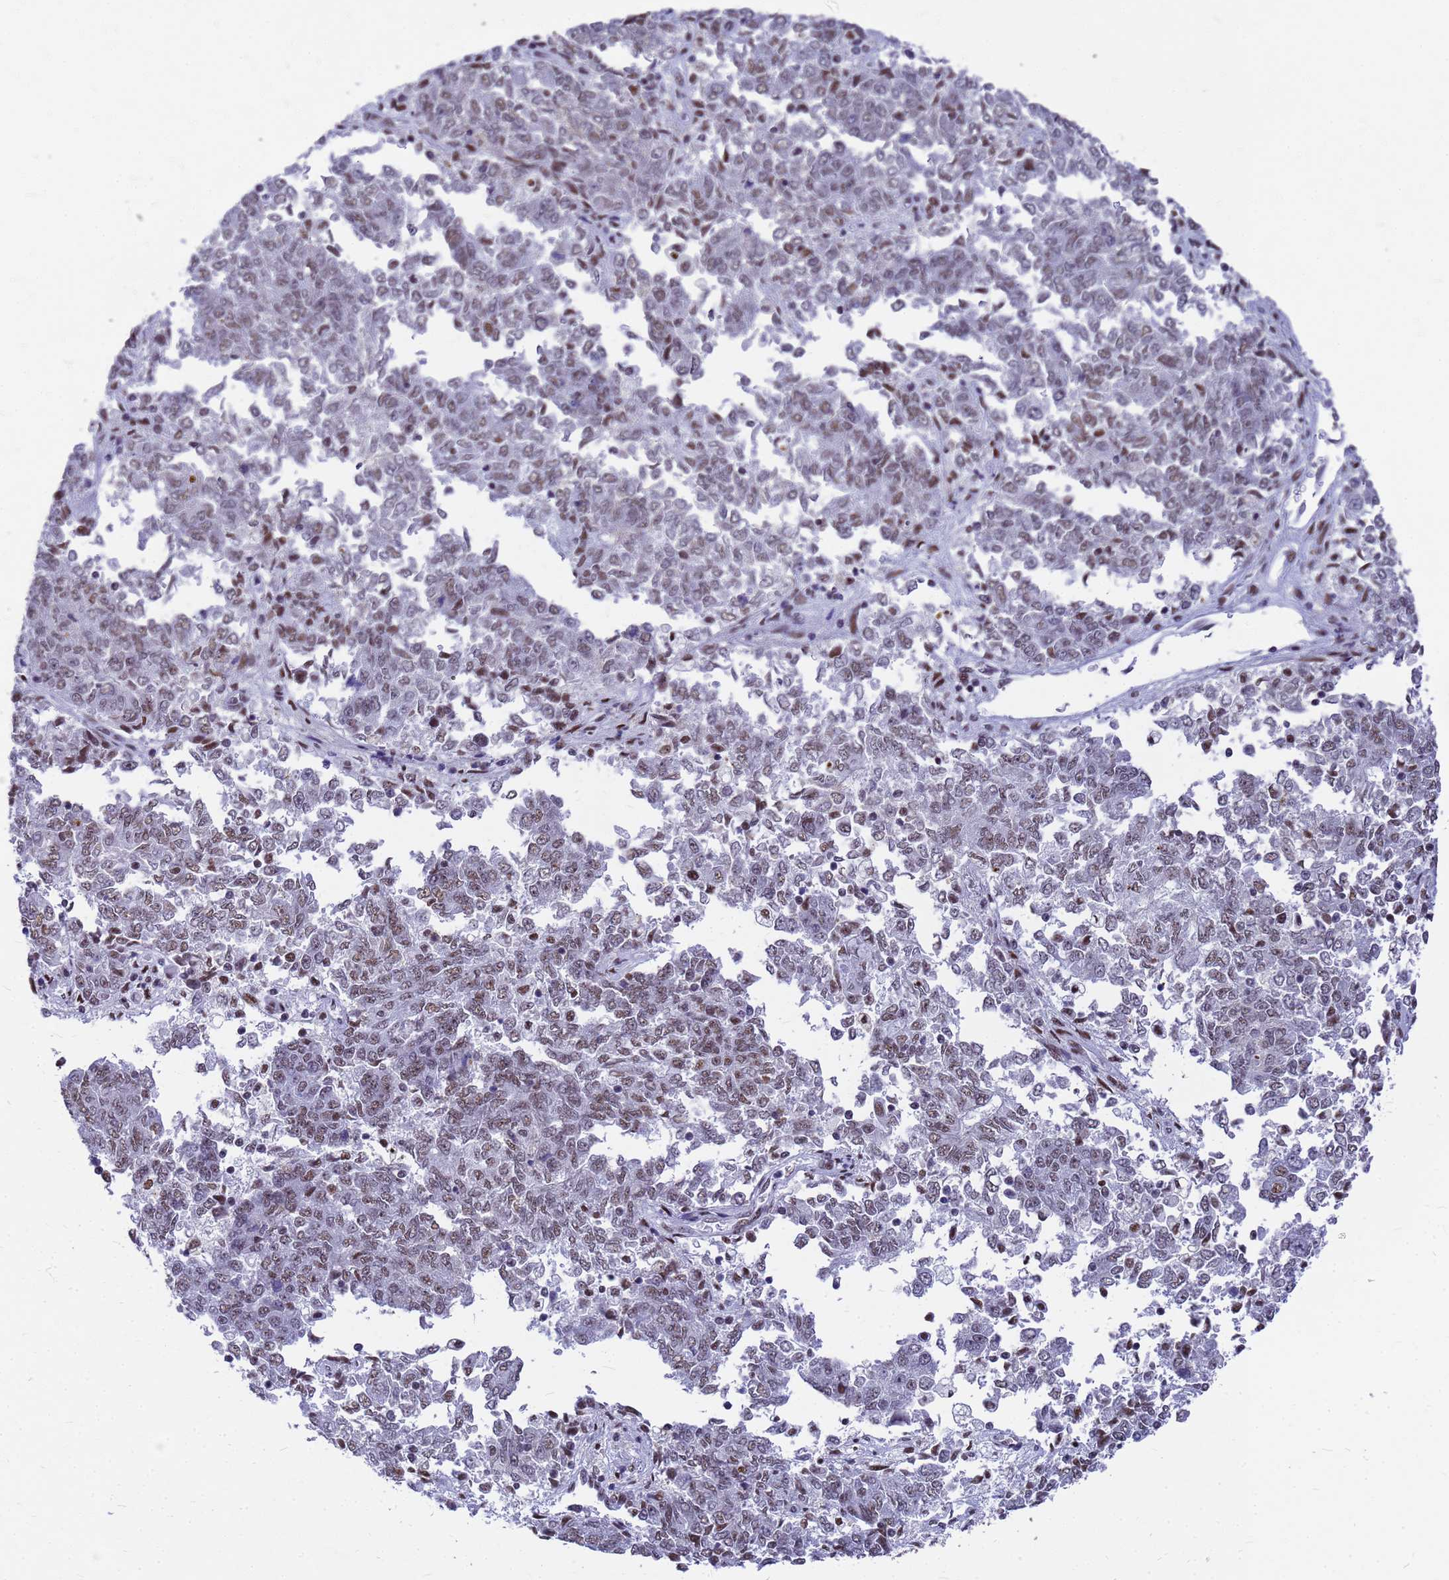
{"staining": {"intensity": "moderate", "quantity": "25%-75%", "location": "nuclear"}, "tissue": "endometrial cancer", "cell_type": "Tumor cells", "image_type": "cancer", "snomed": [{"axis": "morphology", "description": "Adenocarcinoma, NOS"}, {"axis": "topography", "description": "Endometrium"}], "caption": "A micrograph showing moderate nuclear expression in approximately 25%-75% of tumor cells in adenocarcinoma (endometrial), as visualized by brown immunohistochemical staining.", "gene": "SART3", "patient": {"sex": "female", "age": 80}}